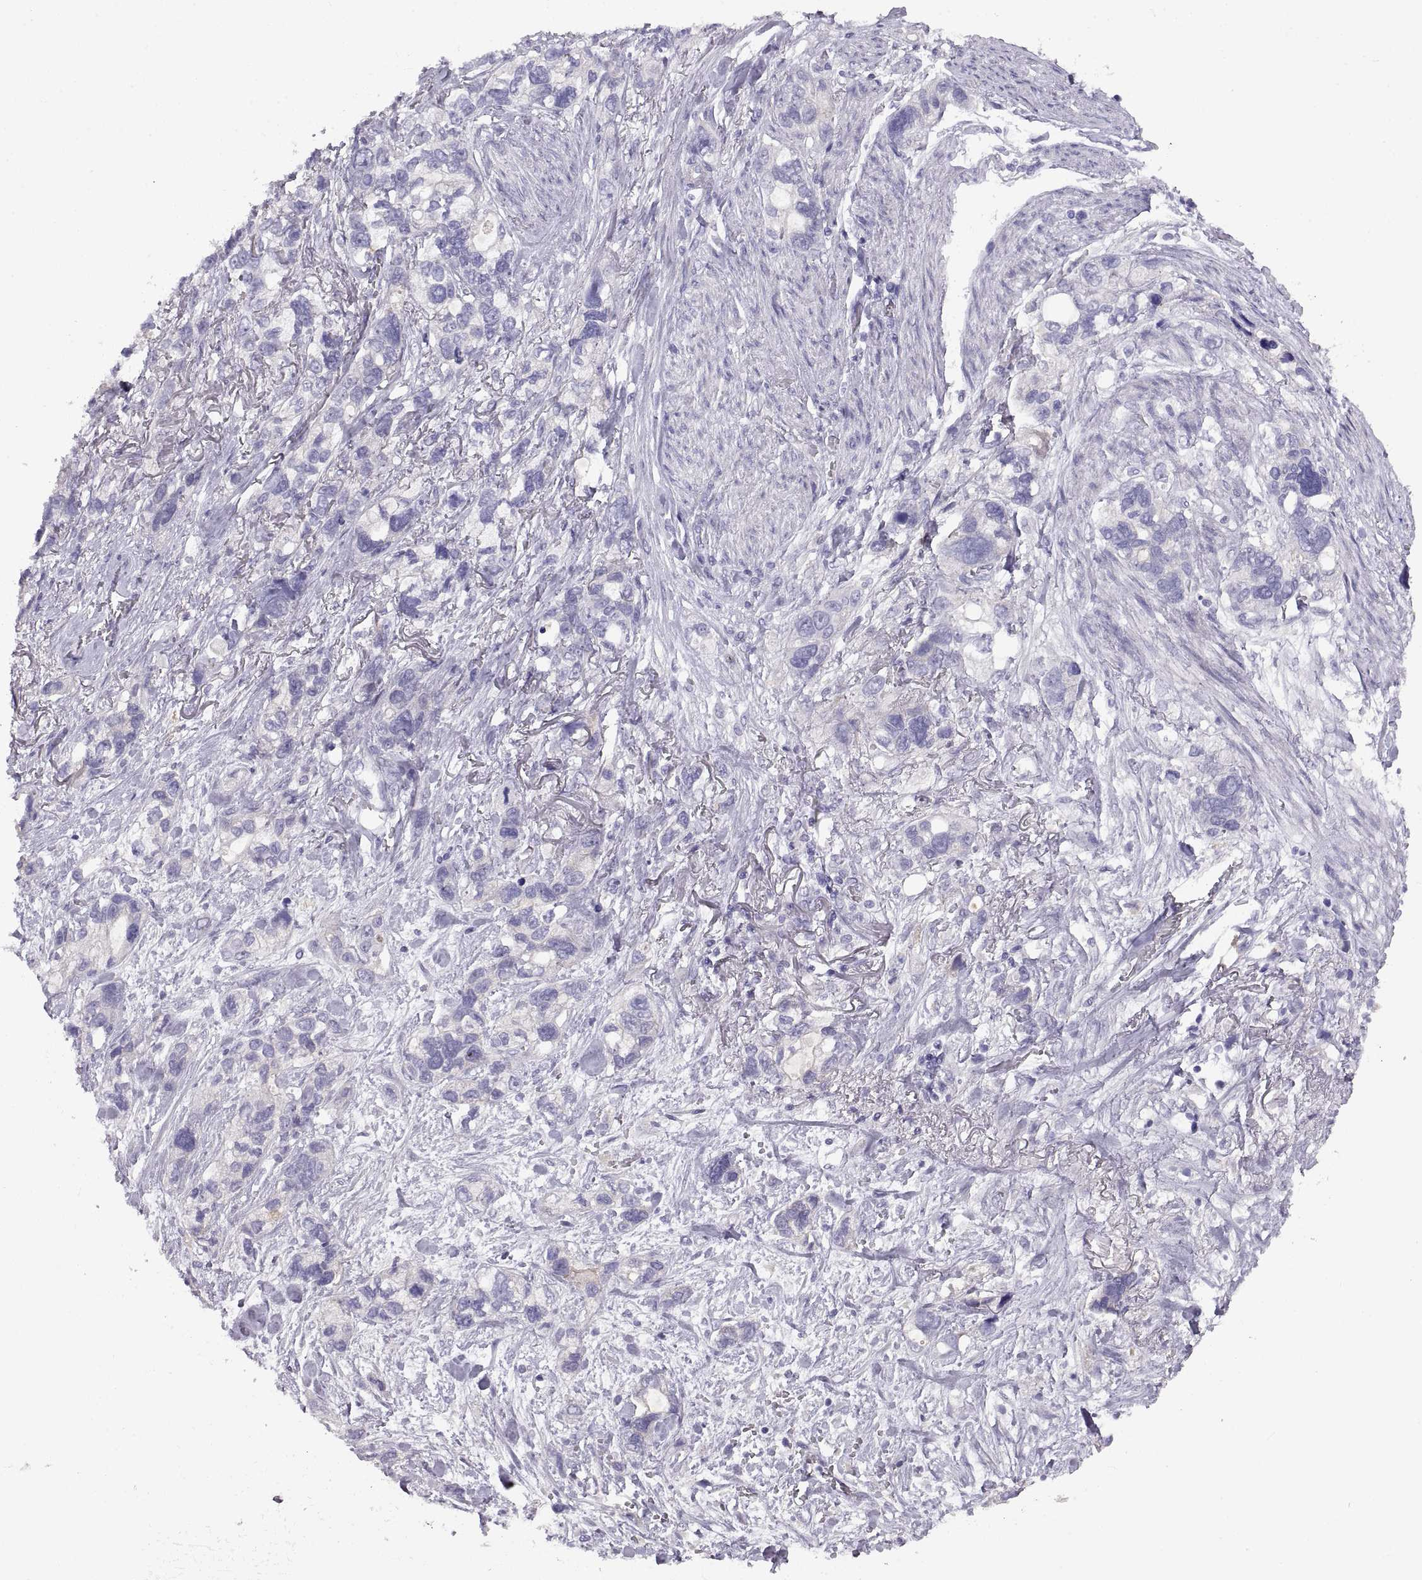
{"staining": {"intensity": "negative", "quantity": "none", "location": "none"}, "tissue": "stomach cancer", "cell_type": "Tumor cells", "image_type": "cancer", "snomed": [{"axis": "morphology", "description": "Adenocarcinoma, NOS"}, {"axis": "topography", "description": "Stomach, upper"}], "caption": "Immunohistochemical staining of human stomach cancer reveals no significant positivity in tumor cells.", "gene": "CRYBB3", "patient": {"sex": "female", "age": 81}}